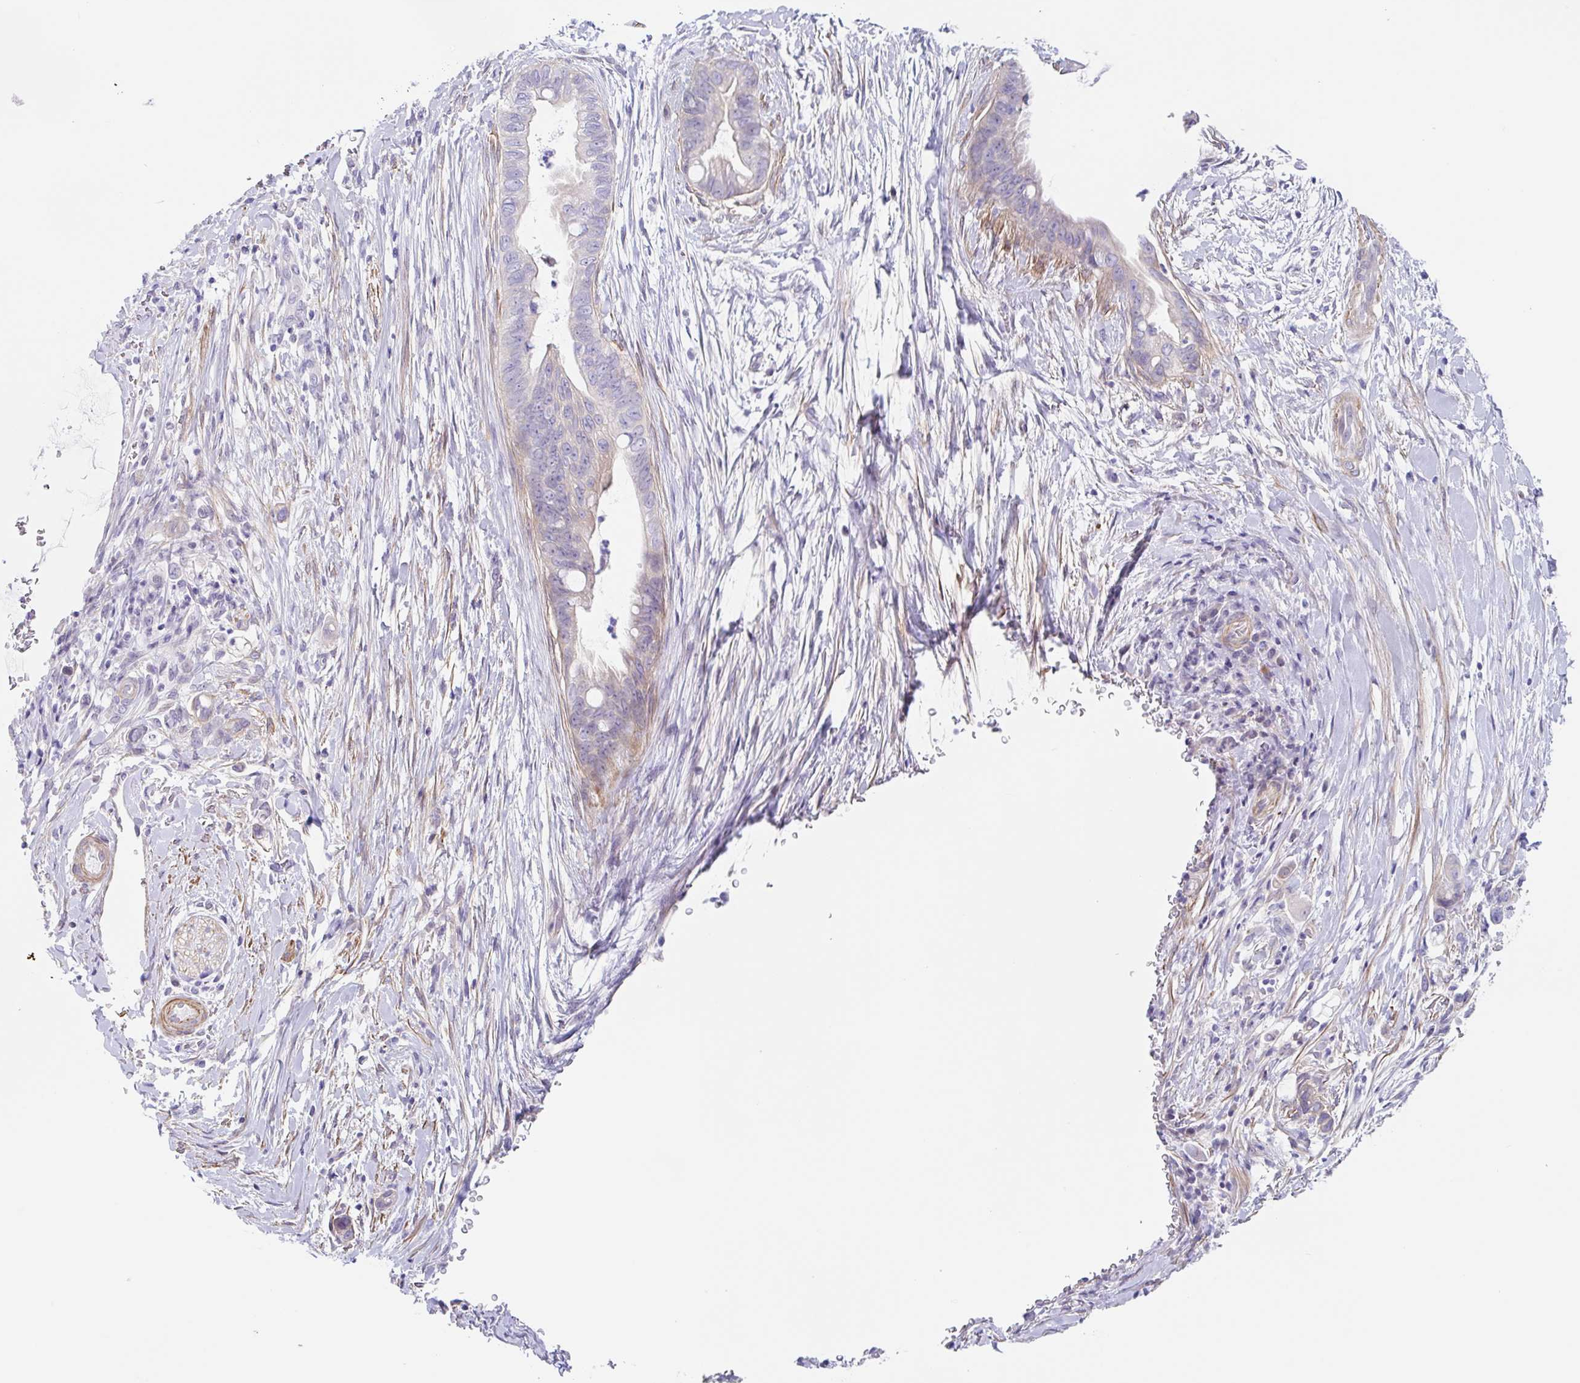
{"staining": {"intensity": "negative", "quantity": "none", "location": "none"}, "tissue": "pancreatic cancer", "cell_type": "Tumor cells", "image_type": "cancer", "snomed": [{"axis": "morphology", "description": "Adenocarcinoma, NOS"}, {"axis": "topography", "description": "Pancreas"}], "caption": "A high-resolution photomicrograph shows immunohistochemistry staining of pancreatic adenocarcinoma, which demonstrates no significant positivity in tumor cells.", "gene": "DCAF17", "patient": {"sex": "male", "age": 75}}